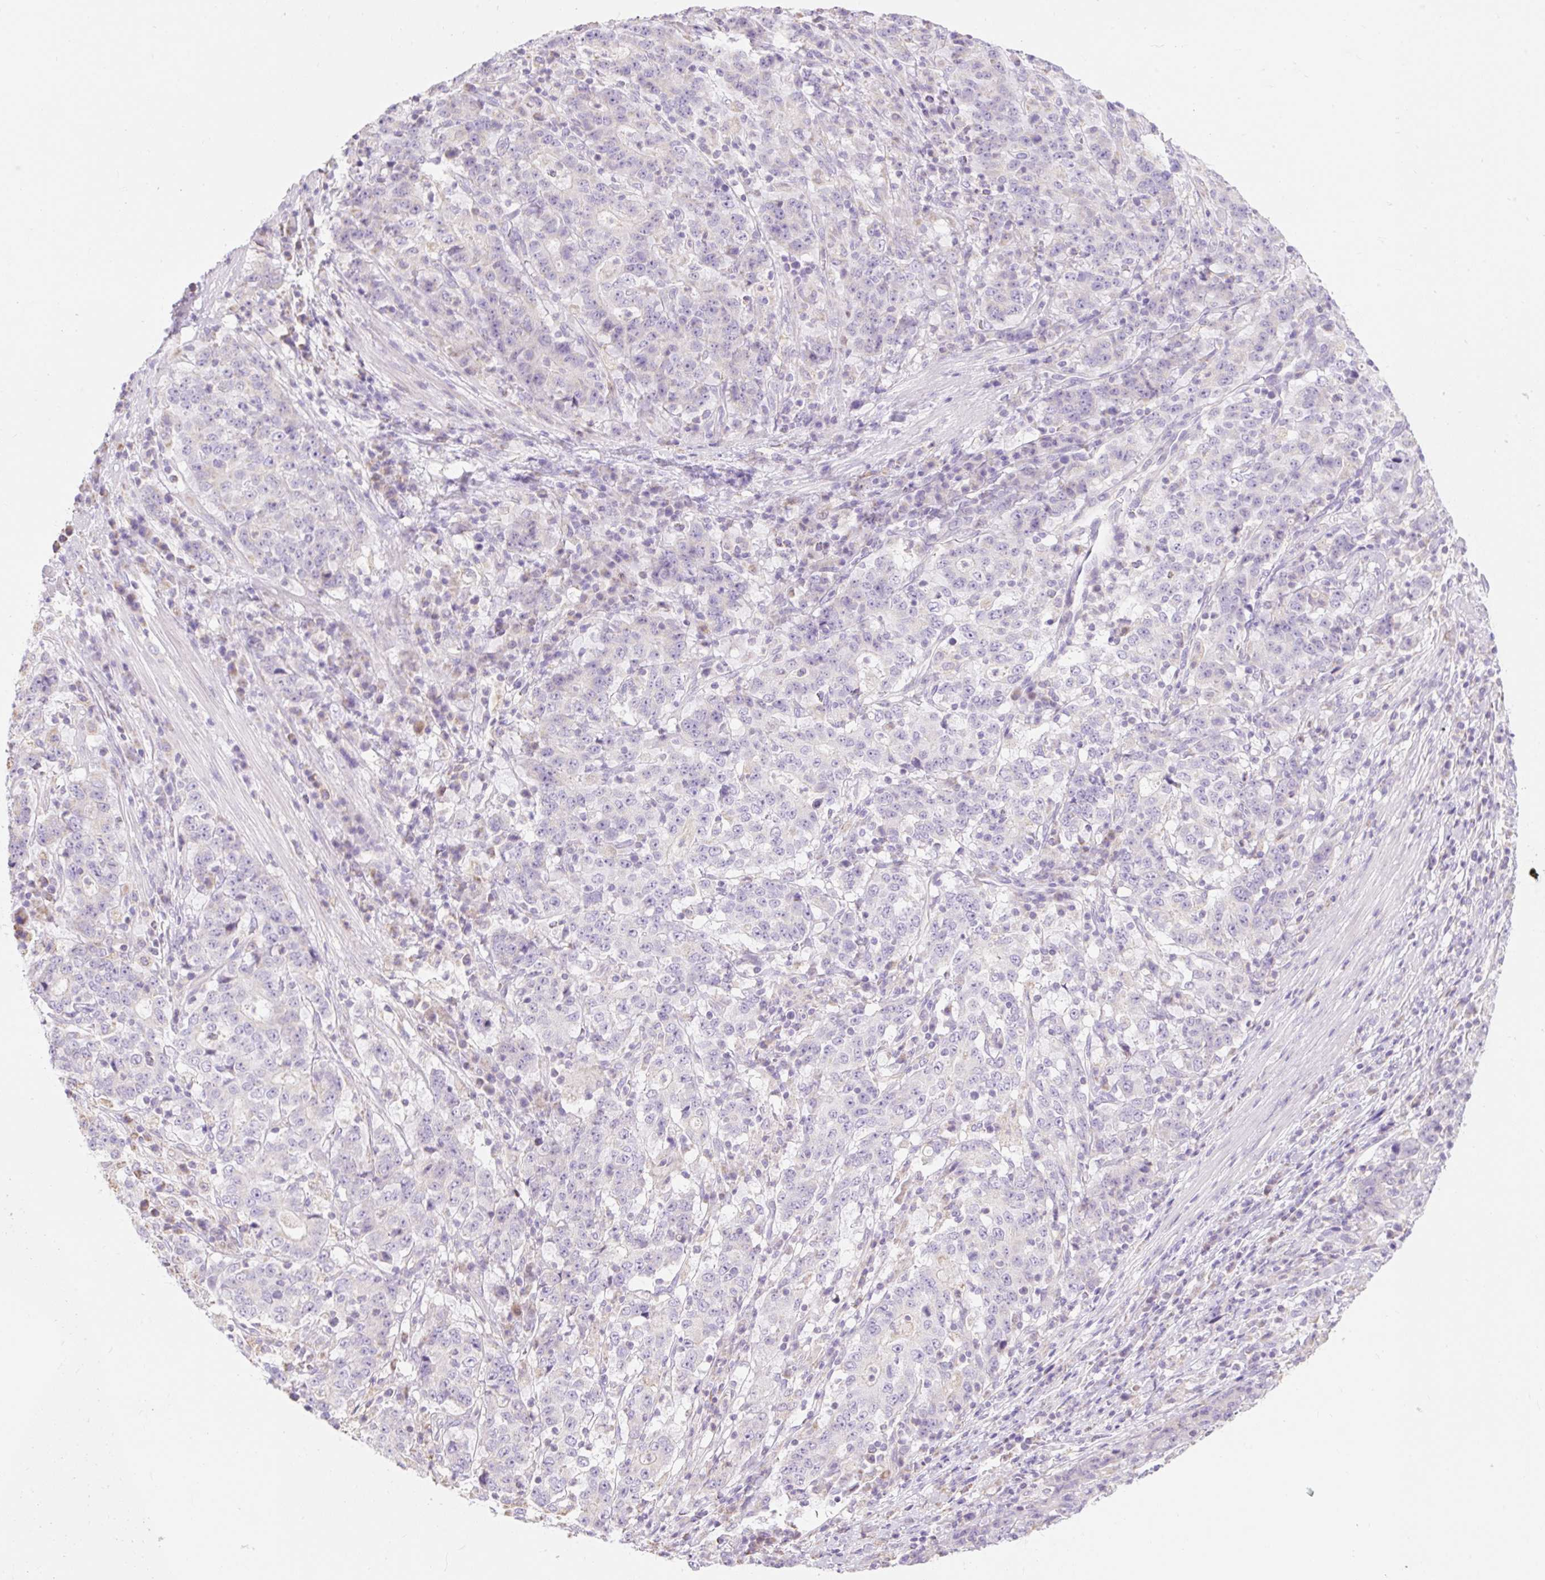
{"staining": {"intensity": "negative", "quantity": "none", "location": "none"}, "tissue": "stomach cancer", "cell_type": "Tumor cells", "image_type": "cancer", "snomed": [{"axis": "morphology", "description": "Adenocarcinoma, NOS"}, {"axis": "topography", "description": "Stomach"}], "caption": "Immunohistochemistry image of stomach adenocarcinoma stained for a protein (brown), which shows no expression in tumor cells.", "gene": "DHX35", "patient": {"sex": "male", "age": 59}}